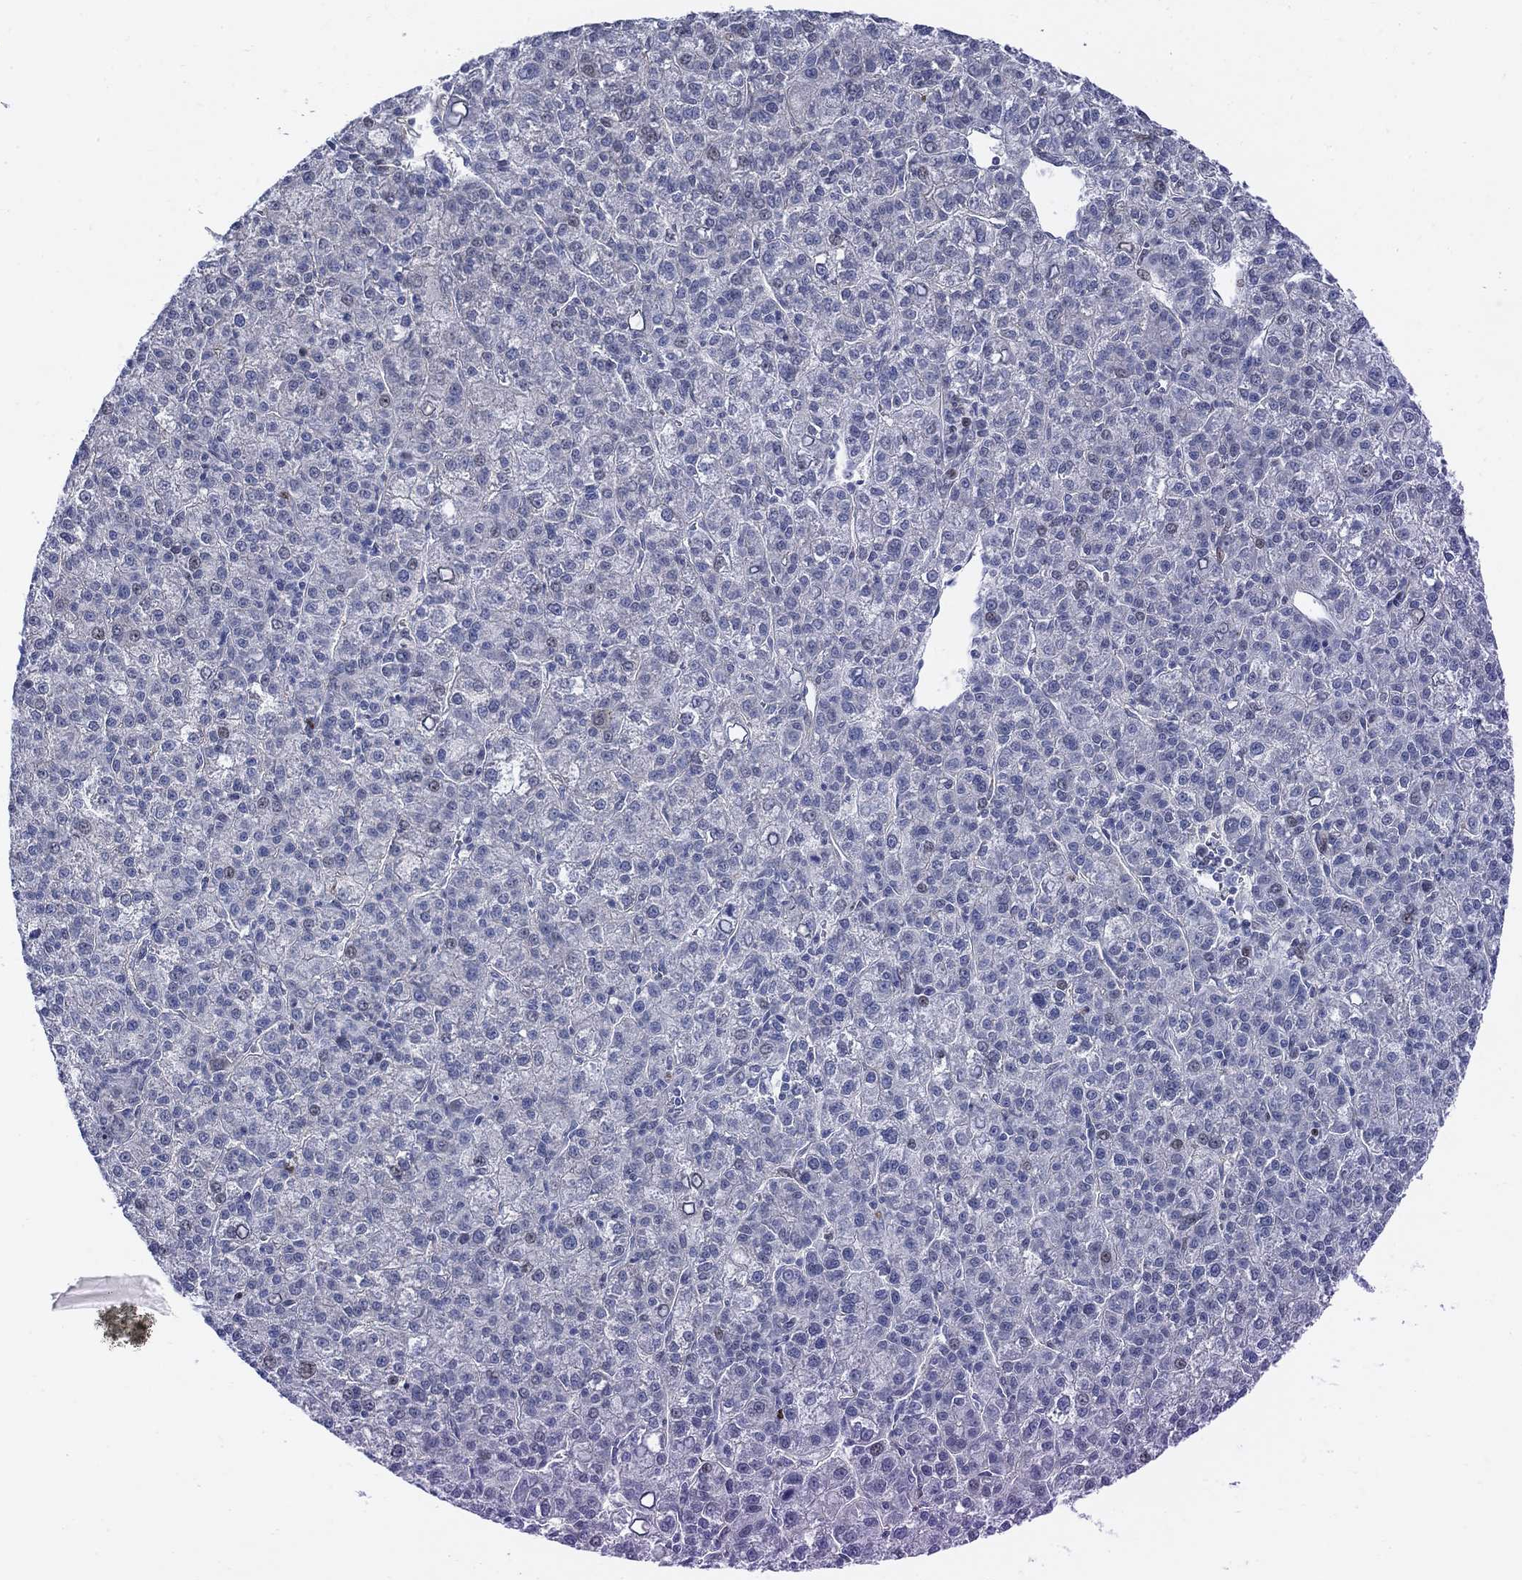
{"staining": {"intensity": "negative", "quantity": "none", "location": "none"}, "tissue": "liver cancer", "cell_type": "Tumor cells", "image_type": "cancer", "snomed": [{"axis": "morphology", "description": "Carcinoma, Hepatocellular, NOS"}, {"axis": "topography", "description": "Liver"}], "caption": "DAB (3,3'-diaminobenzidine) immunohistochemical staining of liver cancer (hepatocellular carcinoma) displays no significant staining in tumor cells.", "gene": "MYO3A", "patient": {"sex": "female", "age": 60}}